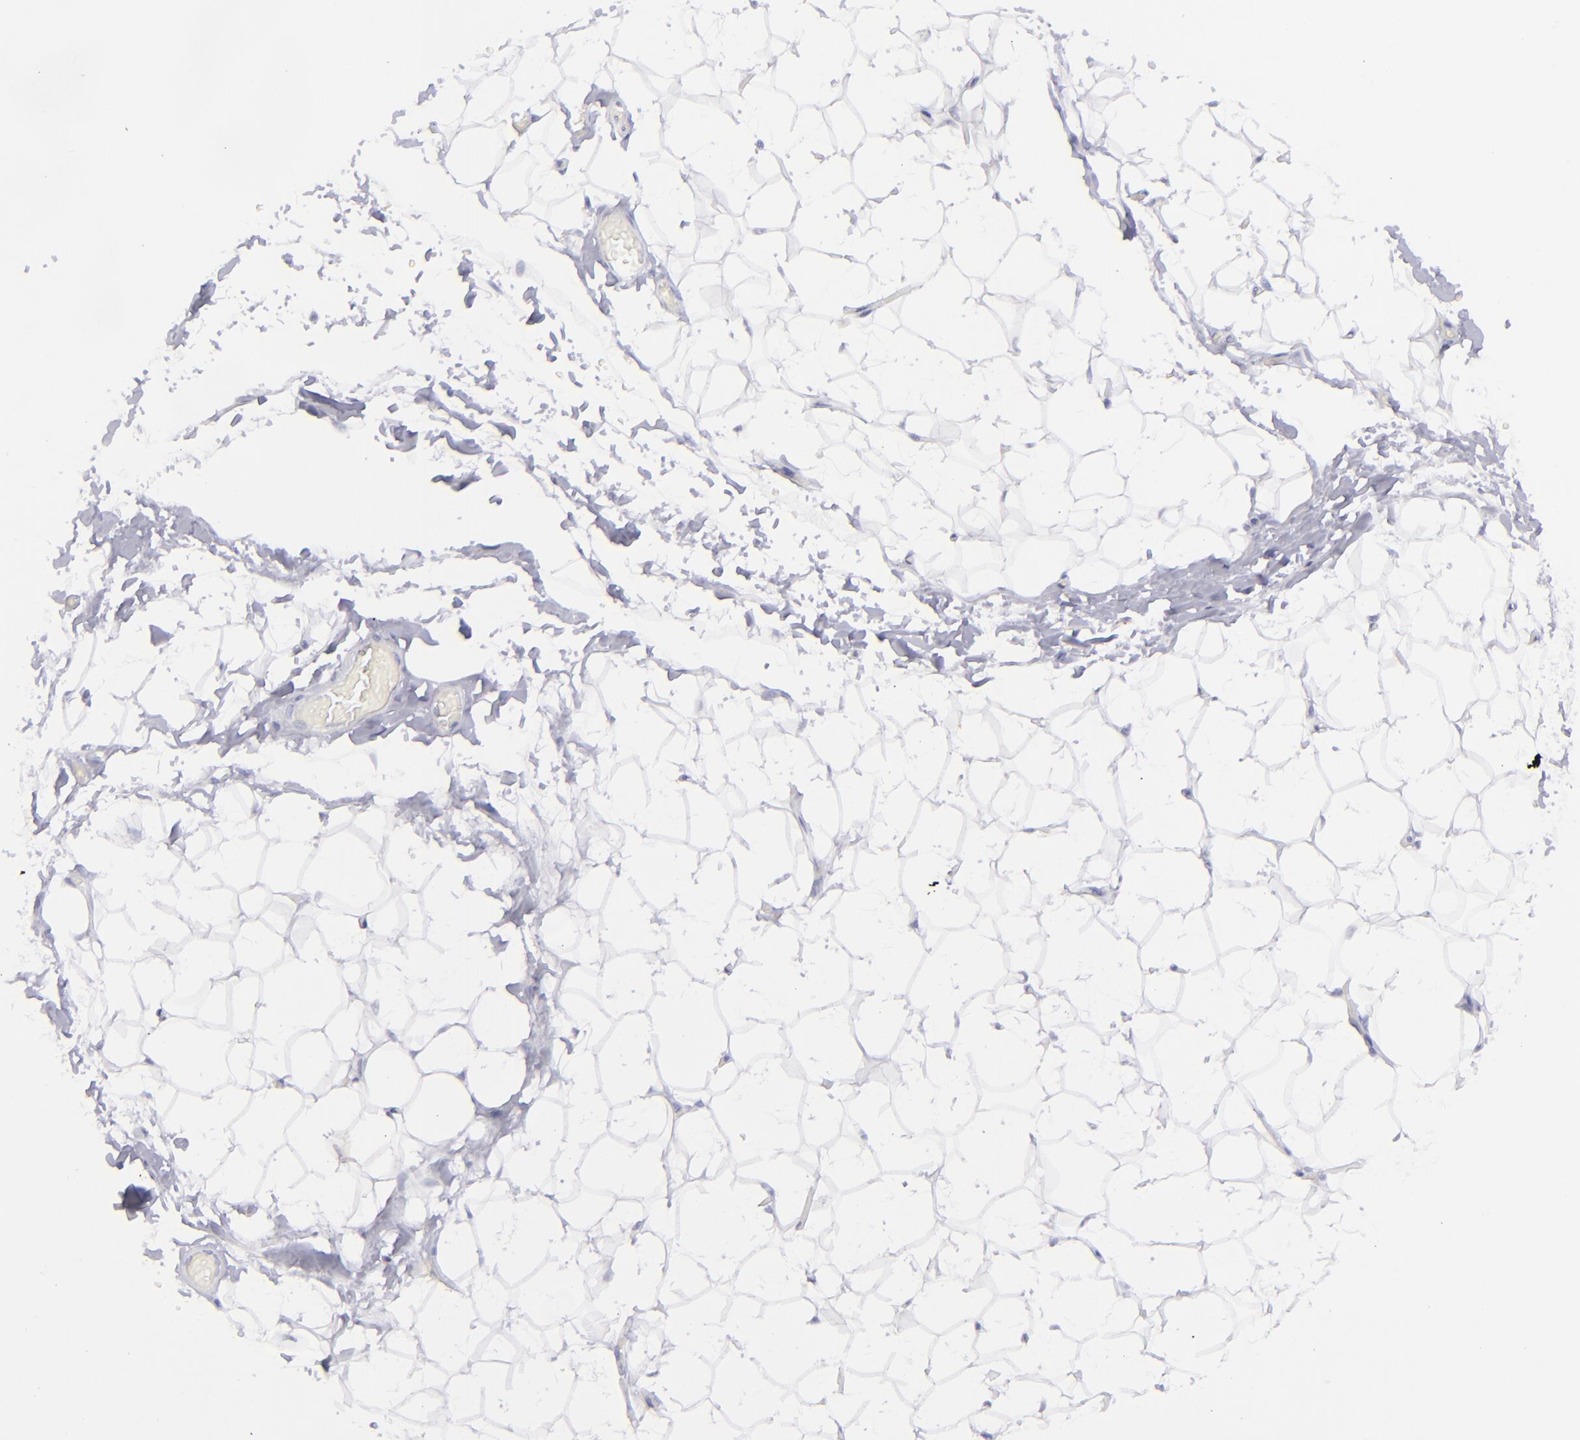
{"staining": {"intensity": "negative", "quantity": "none", "location": "none"}, "tissue": "adipose tissue", "cell_type": "Adipocytes", "image_type": "normal", "snomed": [{"axis": "morphology", "description": "Normal tissue, NOS"}, {"axis": "topography", "description": "Soft tissue"}], "caption": "Immunohistochemistry (IHC) photomicrograph of benign human adipose tissue stained for a protein (brown), which demonstrates no expression in adipocytes. Nuclei are stained in blue.", "gene": "SELPLG", "patient": {"sex": "male", "age": 26}}